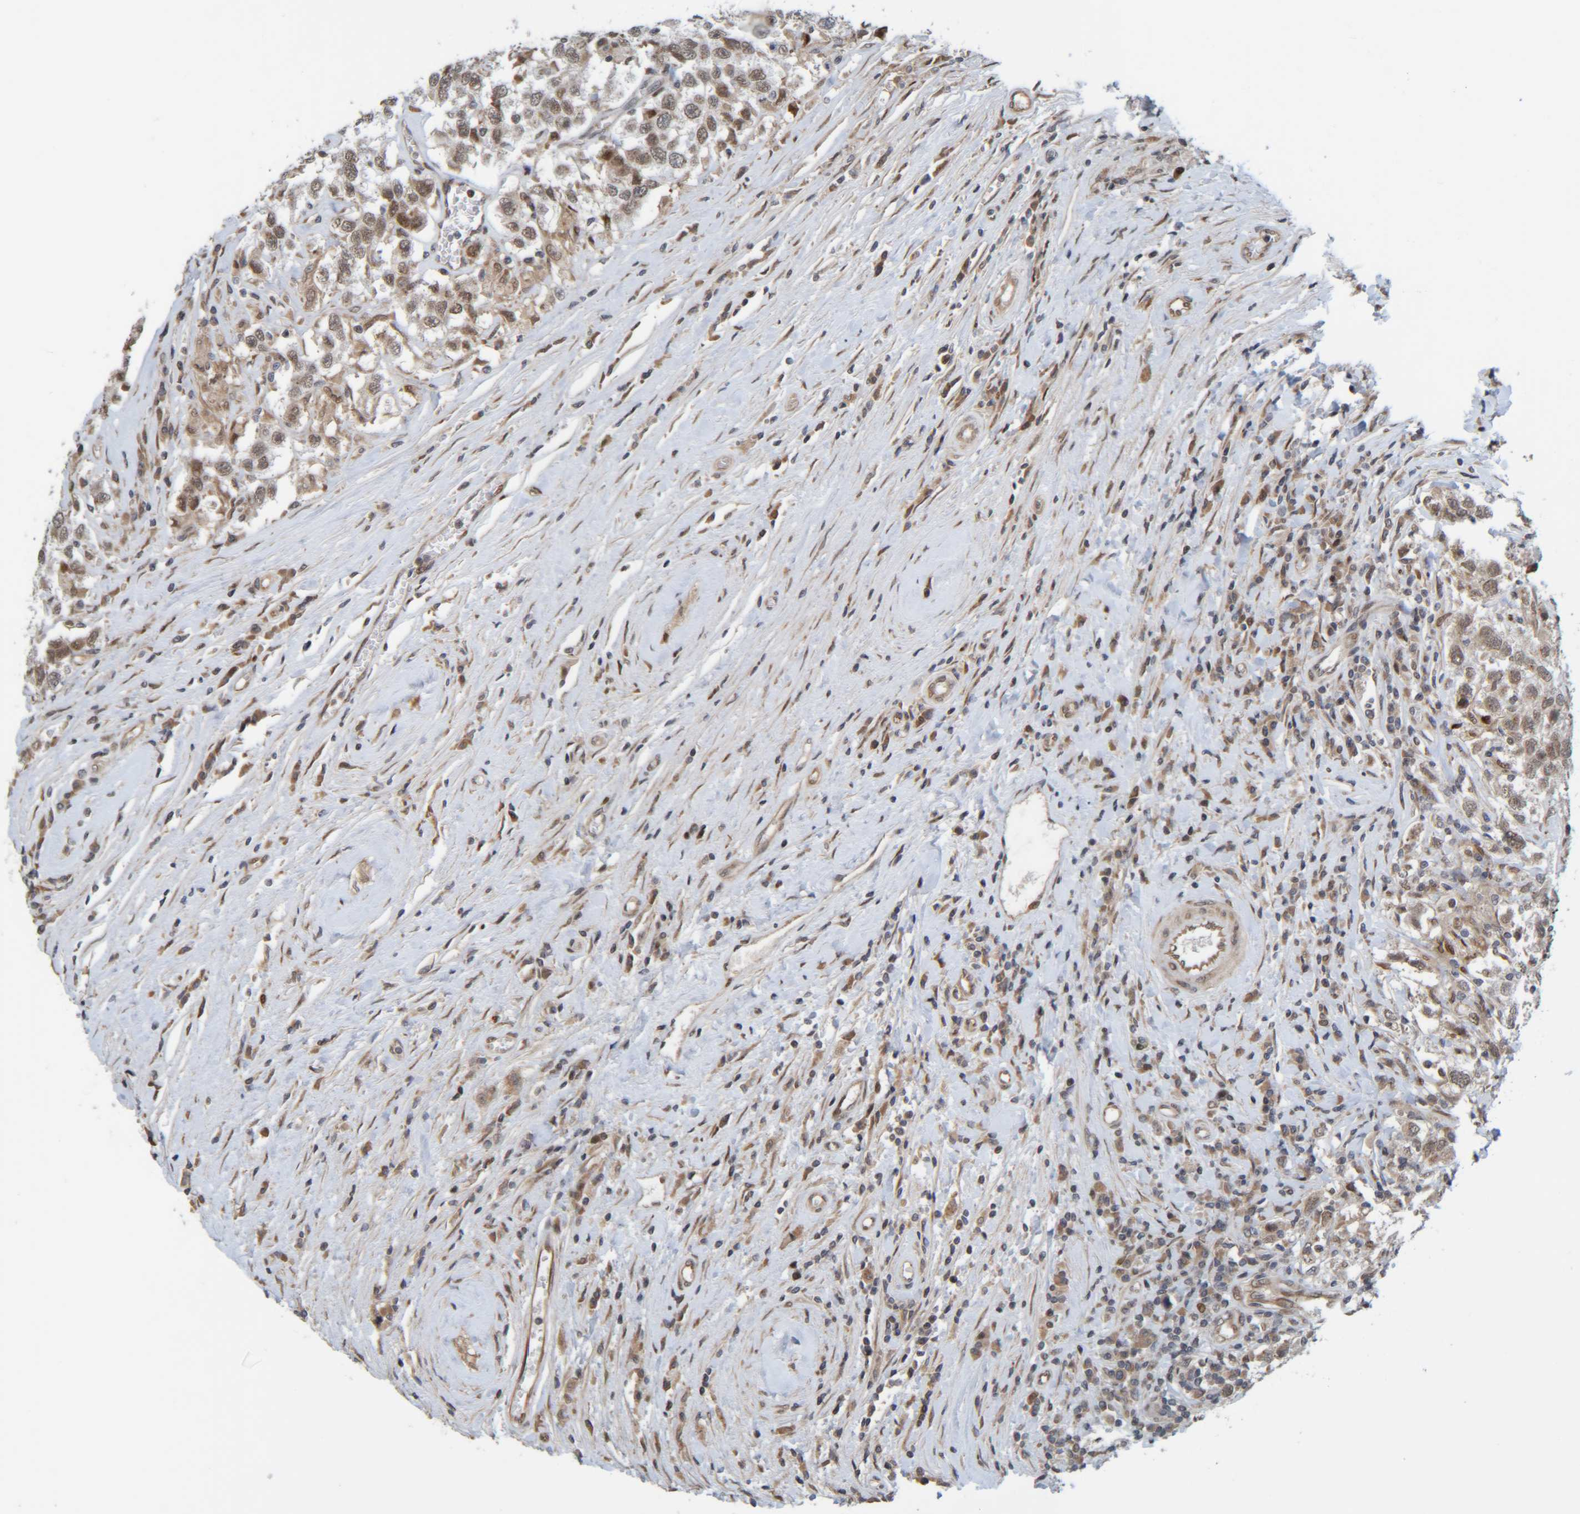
{"staining": {"intensity": "moderate", "quantity": ">75%", "location": "nuclear"}, "tissue": "testis cancer", "cell_type": "Tumor cells", "image_type": "cancer", "snomed": [{"axis": "morphology", "description": "Seminoma, NOS"}, {"axis": "topography", "description": "Testis"}], "caption": "Testis seminoma stained with a brown dye demonstrates moderate nuclear positive expression in about >75% of tumor cells.", "gene": "CCDC57", "patient": {"sex": "male", "age": 41}}